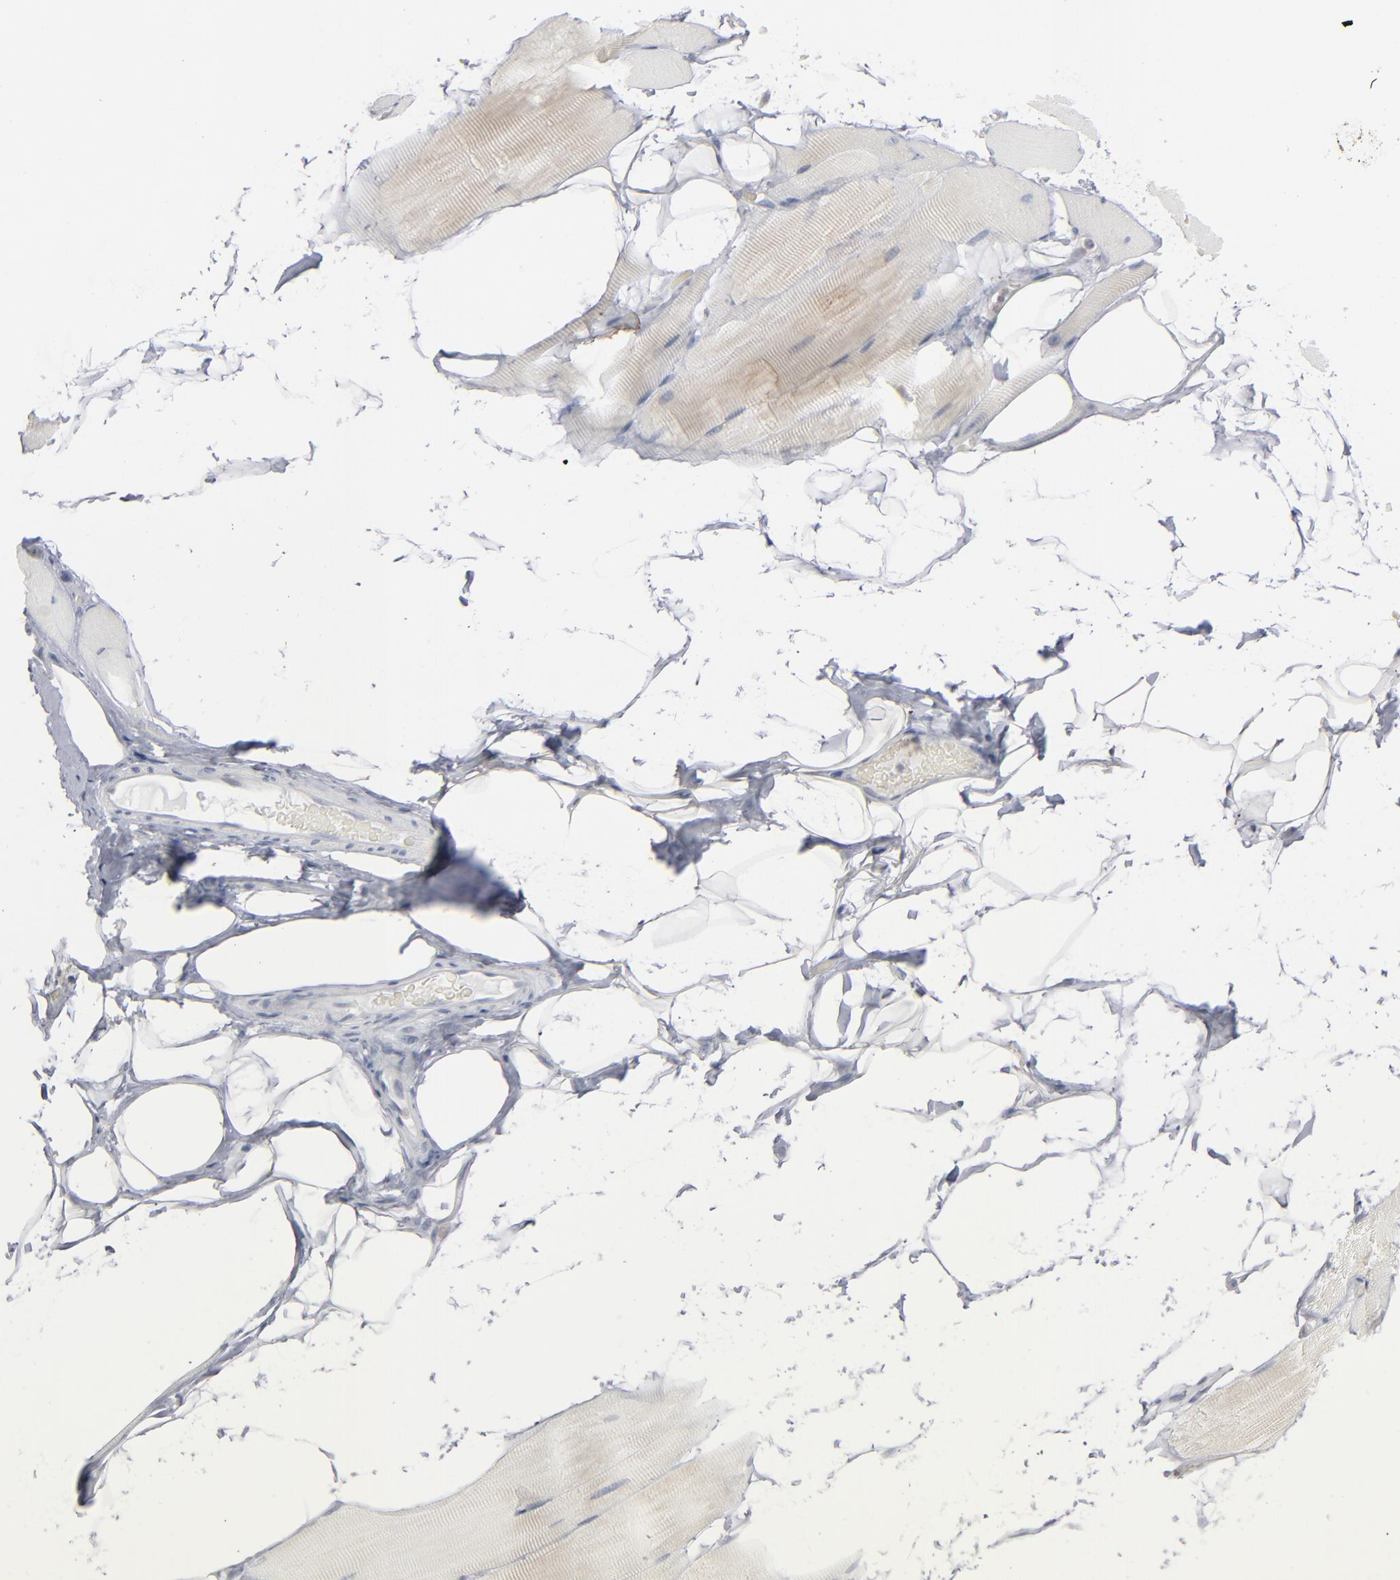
{"staining": {"intensity": "negative", "quantity": "none", "location": "none"}, "tissue": "skeletal muscle", "cell_type": "Myocytes", "image_type": "normal", "snomed": [{"axis": "morphology", "description": "Normal tissue, NOS"}, {"axis": "topography", "description": "Skeletal muscle"}, {"axis": "topography", "description": "Parathyroid gland"}], "caption": "A high-resolution photomicrograph shows immunohistochemistry staining of normal skeletal muscle, which reveals no significant staining in myocytes.", "gene": "POF1B", "patient": {"sex": "female", "age": 37}}